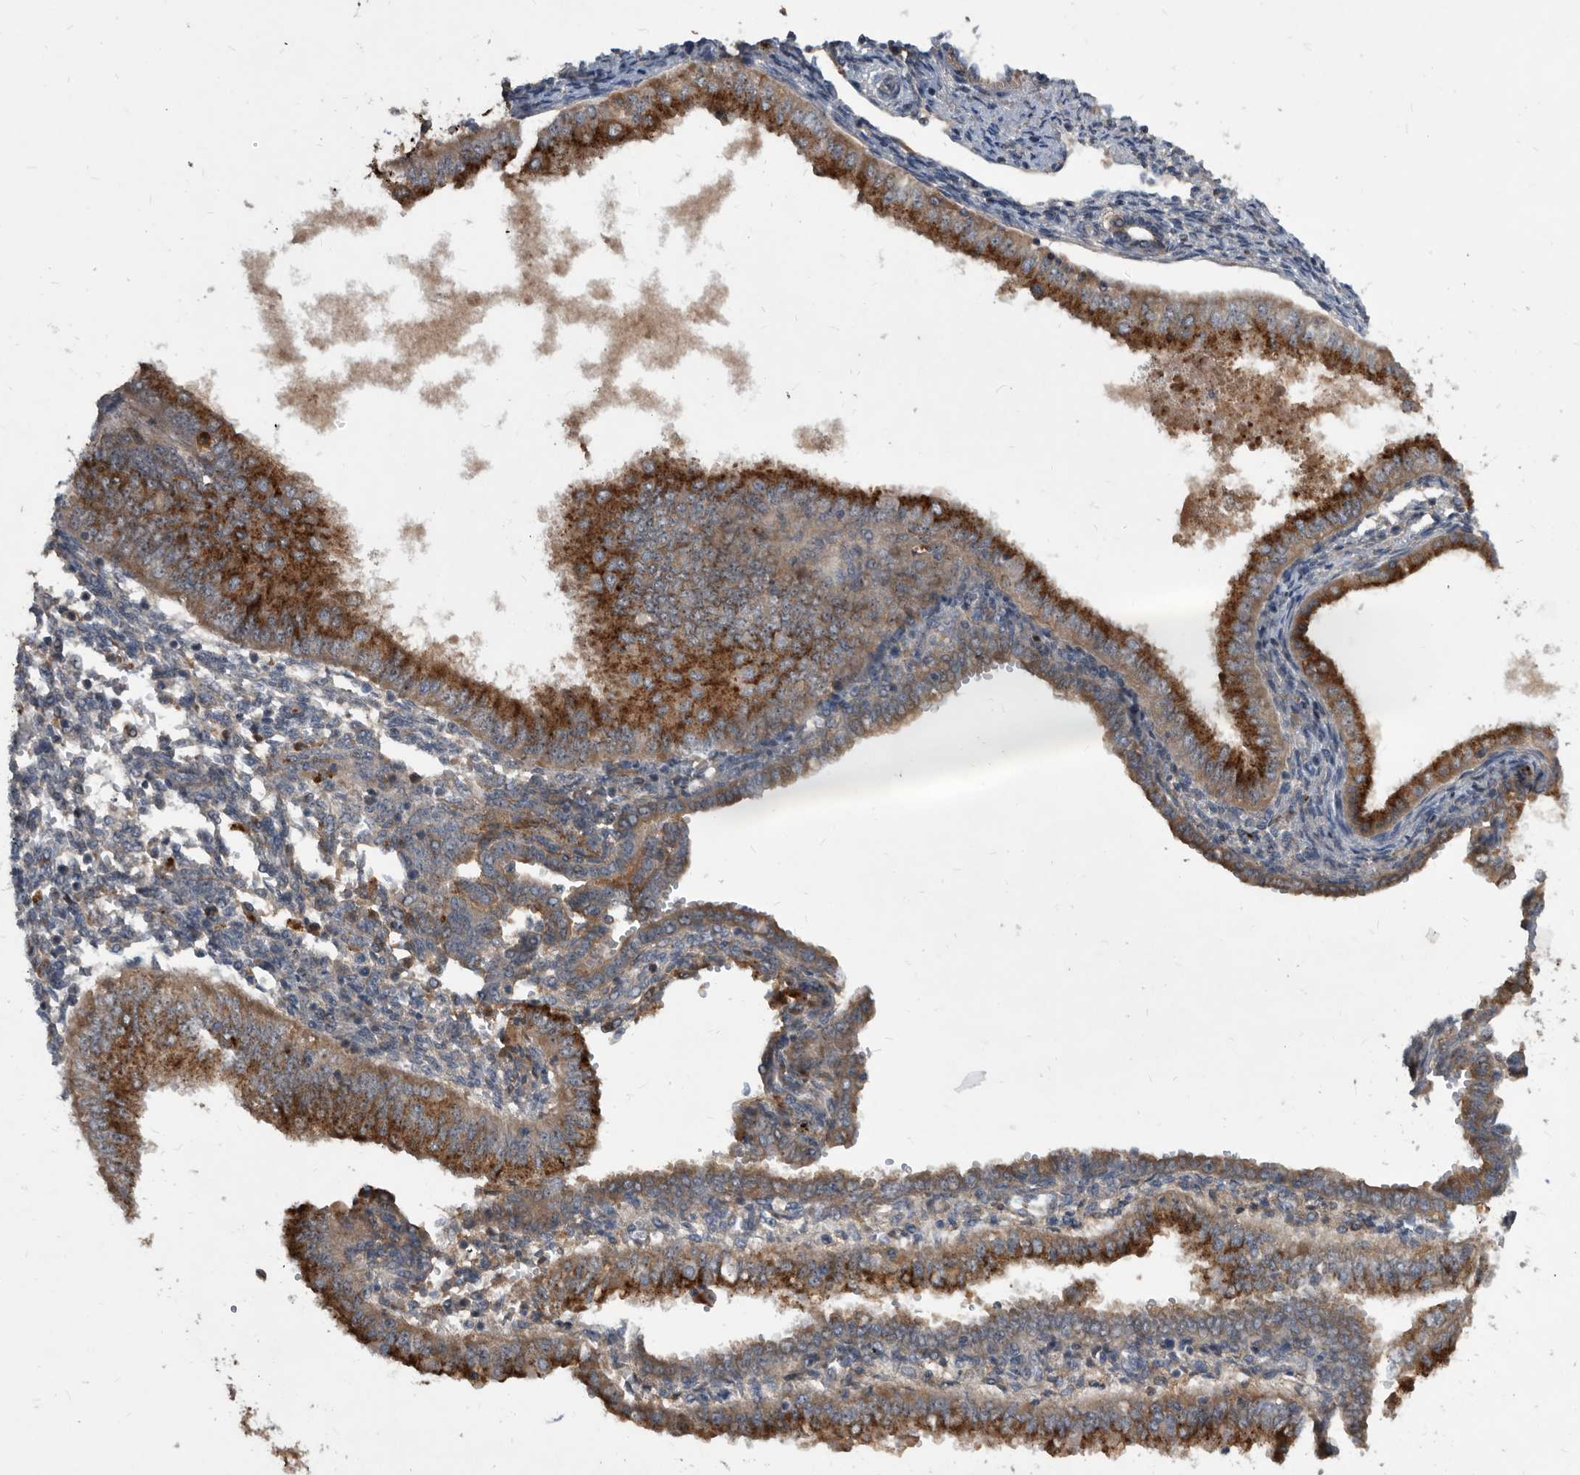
{"staining": {"intensity": "strong", "quantity": ">75%", "location": "cytoplasmic/membranous"}, "tissue": "endometrial cancer", "cell_type": "Tumor cells", "image_type": "cancer", "snomed": [{"axis": "morphology", "description": "Normal tissue, NOS"}, {"axis": "morphology", "description": "Adenocarcinoma, NOS"}, {"axis": "topography", "description": "Endometrium"}], "caption": "This image shows immunohistochemistry staining of adenocarcinoma (endometrial), with high strong cytoplasmic/membranous staining in about >75% of tumor cells.", "gene": "PI15", "patient": {"sex": "female", "age": 53}}